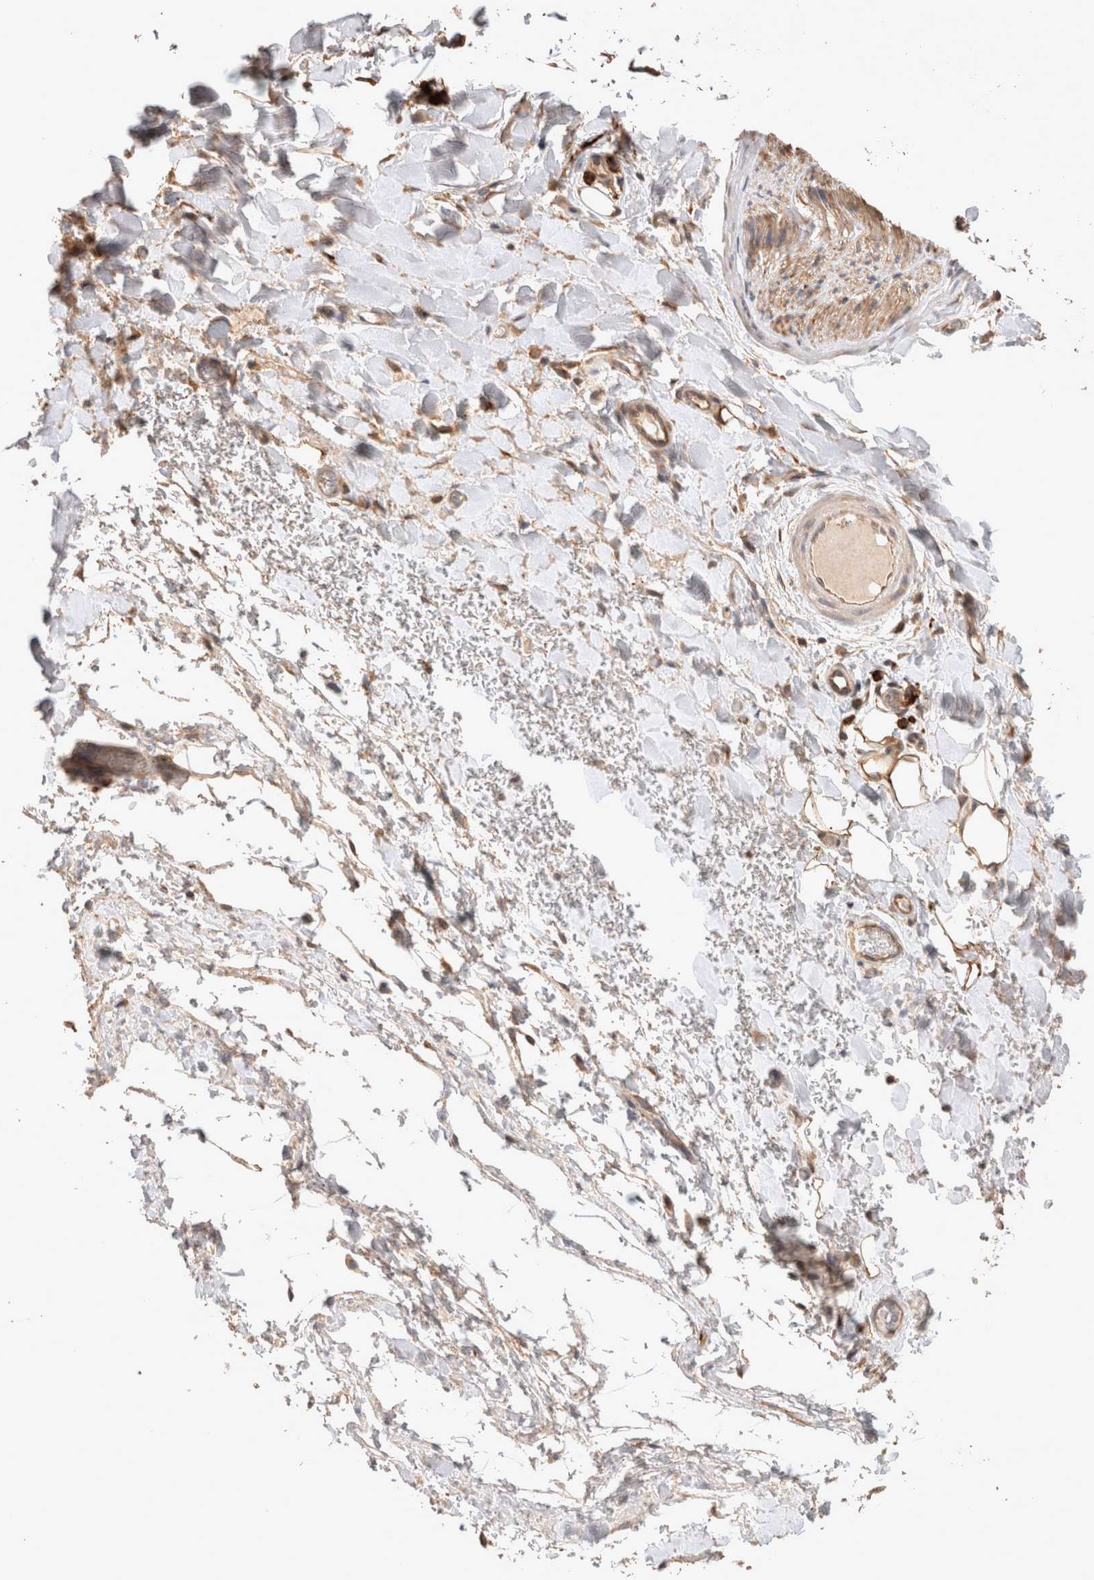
{"staining": {"intensity": "moderate", "quantity": ">75%", "location": "cytoplasmic/membranous"}, "tissue": "adipose tissue", "cell_type": "Adipocytes", "image_type": "normal", "snomed": [{"axis": "morphology", "description": "Normal tissue, NOS"}, {"axis": "morphology", "description": "Adenocarcinoma, NOS"}, {"axis": "topography", "description": "Esophagus"}], "caption": "Benign adipose tissue exhibits moderate cytoplasmic/membranous positivity in about >75% of adipocytes, visualized by immunohistochemistry. The staining was performed using DAB (3,3'-diaminobenzidine) to visualize the protein expression in brown, while the nuclei were stained in blue with hematoxylin (Magnification: 20x).", "gene": "HROB", "patient": {"sex": "male", "age": 62}}